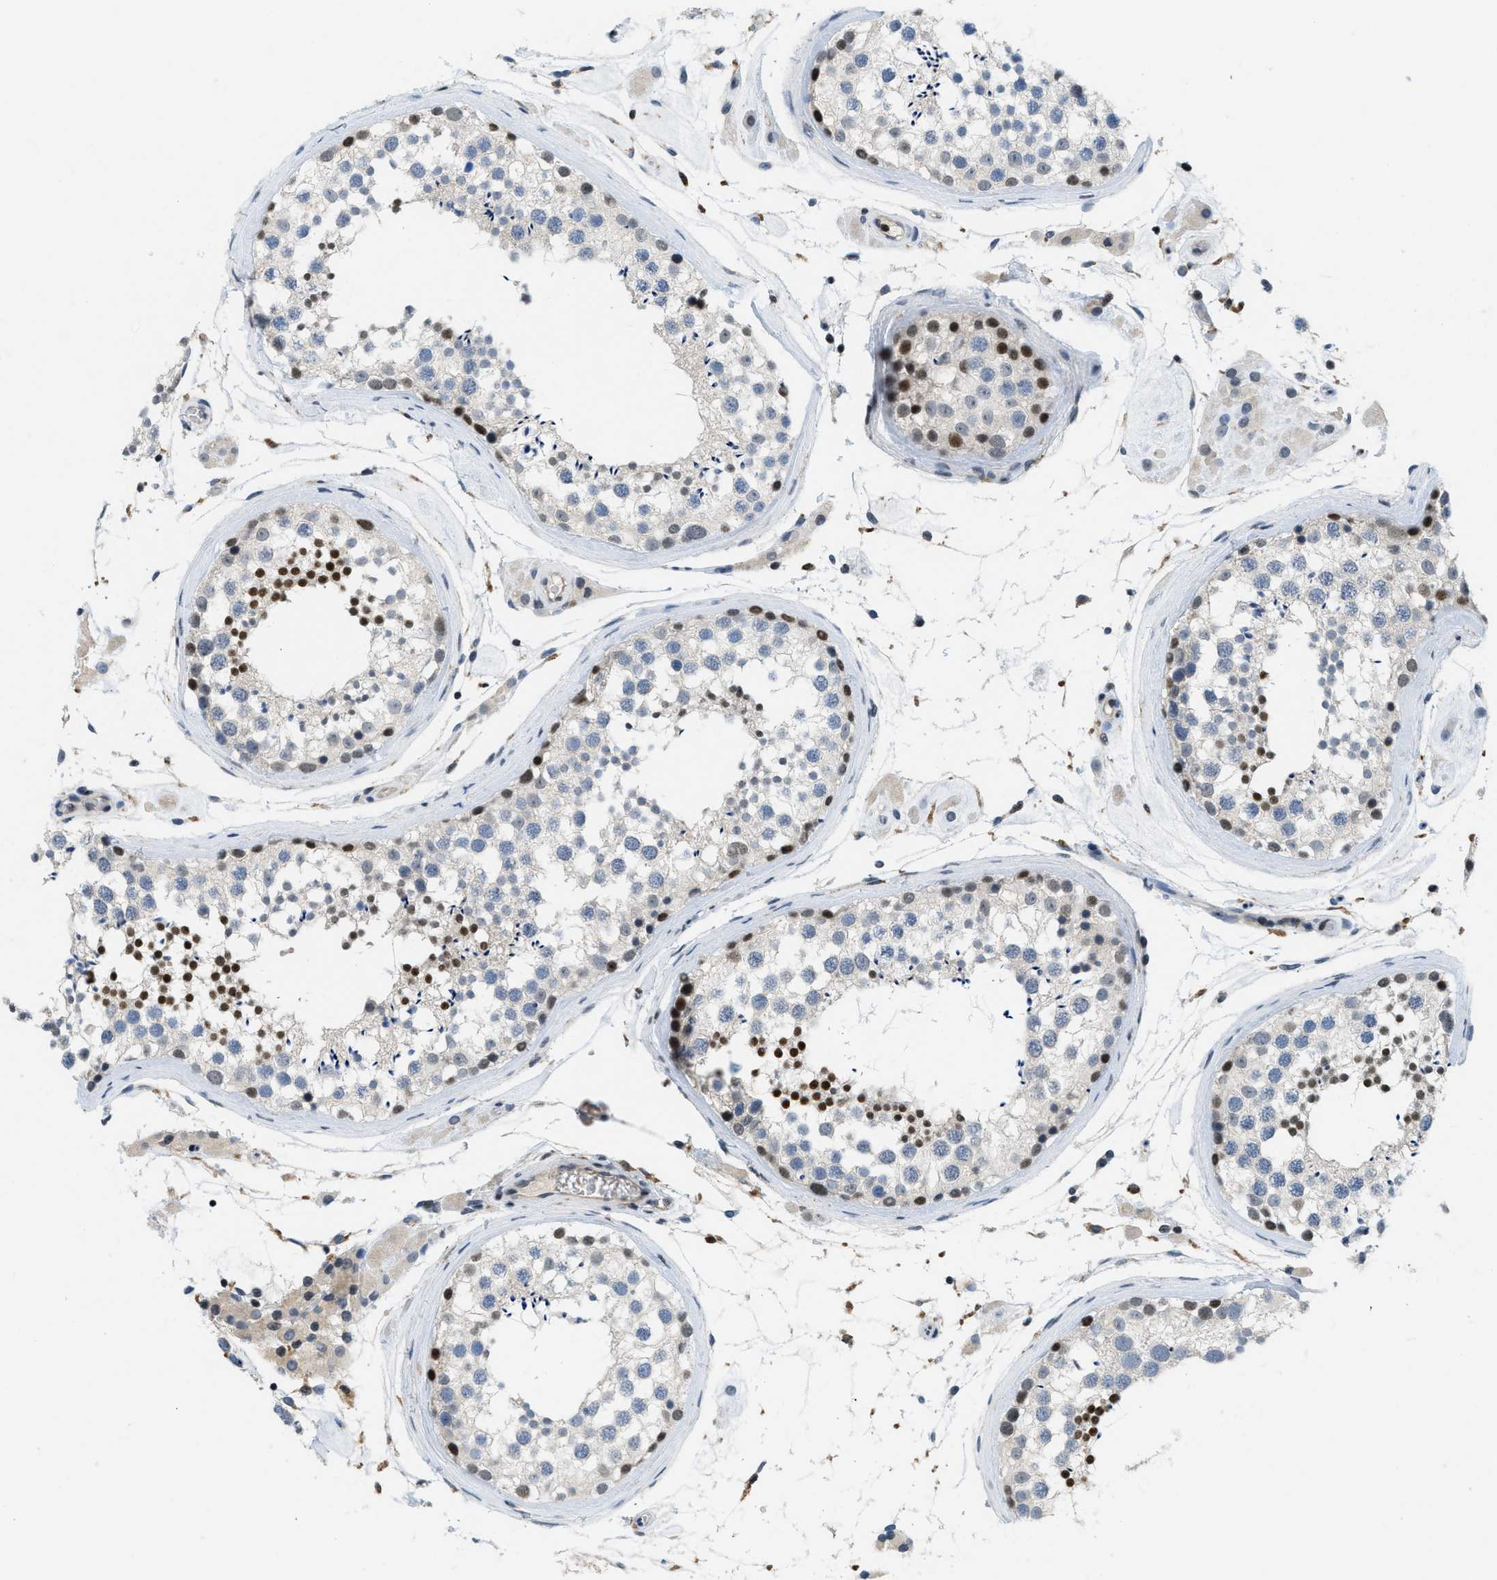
{"staining": {"intensity": "strong", "quantity": "<25%", "location": "nuclear"}, "tissue": "testis", "cell_type": "Cells in seminiferous ducts", "image_type": "normal", "snomed": [{"axis": "morphology", "description": "Normal tissue, NOS"}, {"axis": "topography", "description": "Testis"}], "caption": "Protein expression analysis of normal human testis reveals strong nuclear staining in approximately <25% of cells in seminiferous ducts.", "gene": "ING1", "patient": {"sex": "male", "age": 46}}